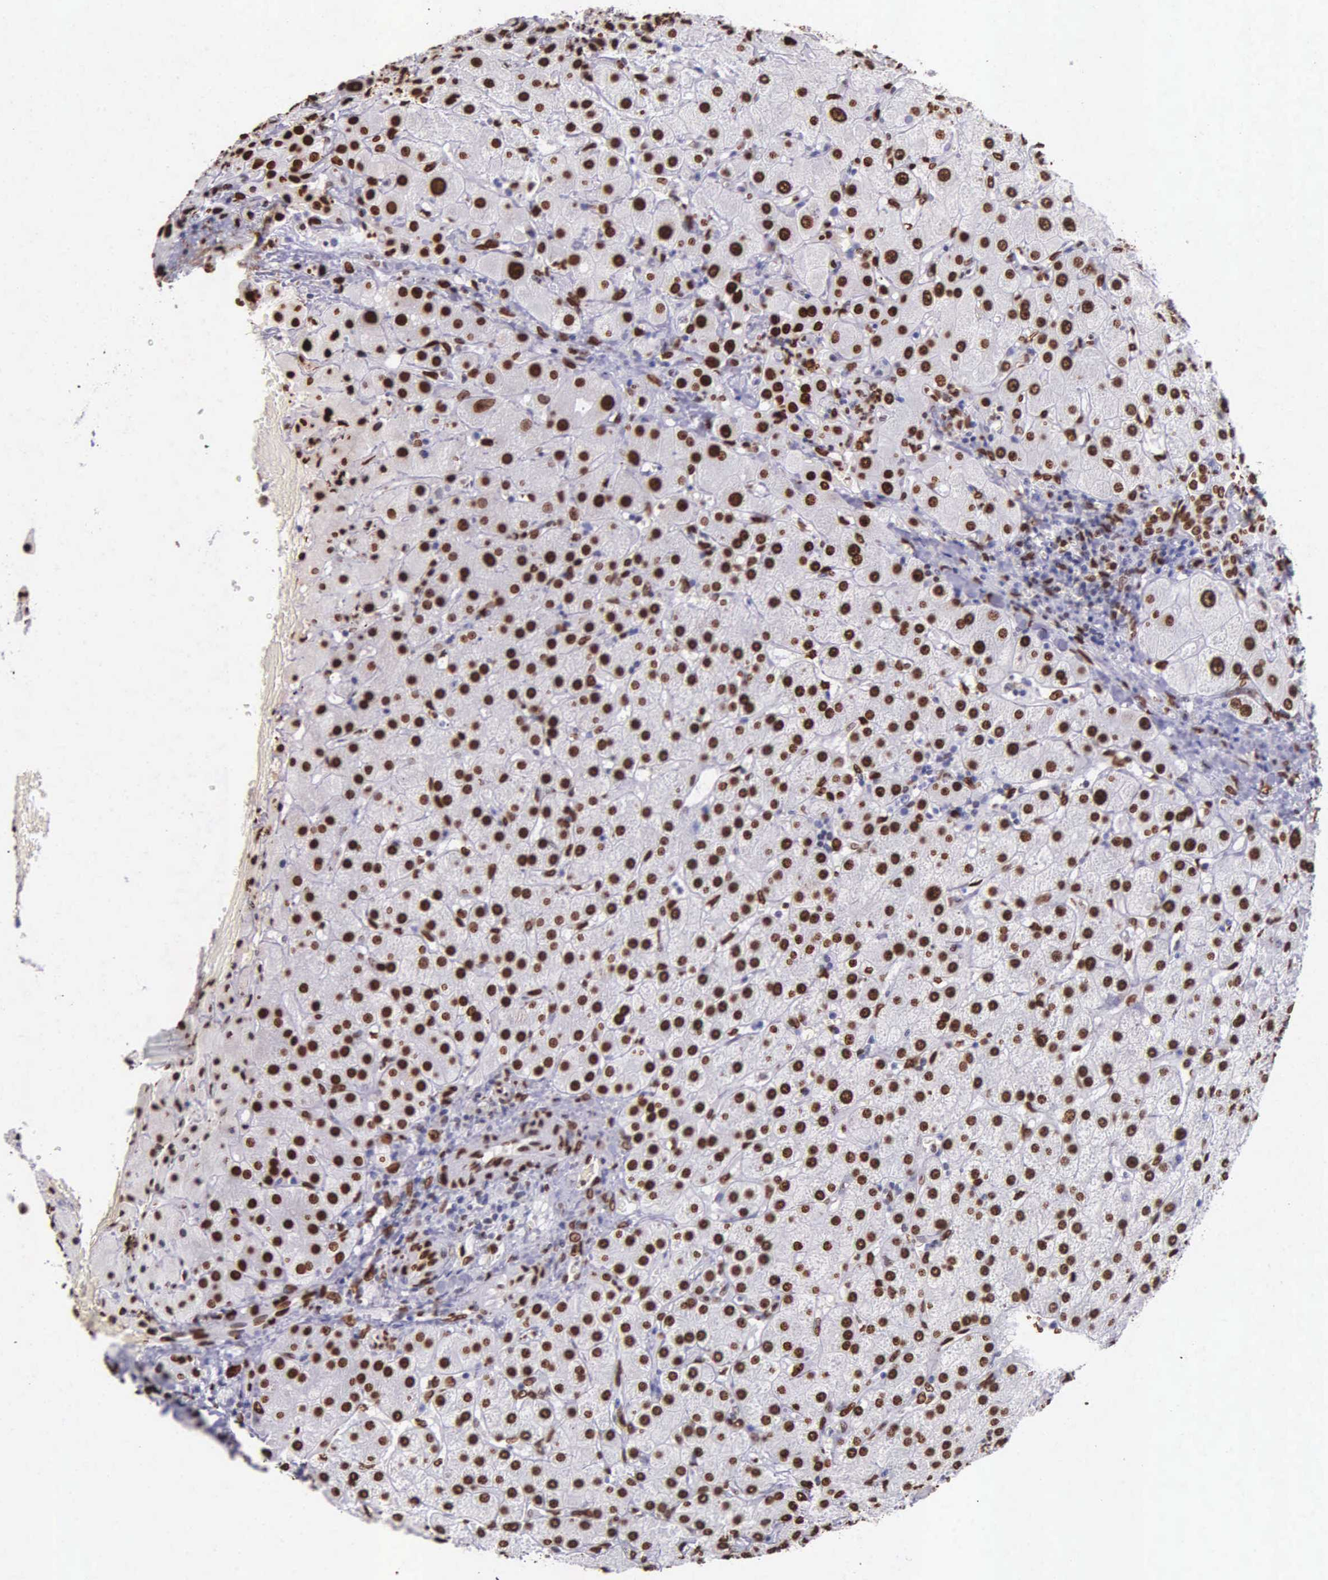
{"staining": {"intensity": "strong", "quantity": ">75%", "location": "nuclear"}, "tissue": "liver", "cell_type": "Cholangiocytes", "image_type": "normal", "snomed": [{"axis": "morphology", "description": "Normal tissue, NOS"}, {"axis": "topography", "description": "Liver"}], "caption": "Immunohistochemical staining of normal human liver demonstrates high levels of strong nuclear positivity in about >75% of cholangiocytes.", "gene": "H1", "patient": {"sex": "female", "age": 79}}